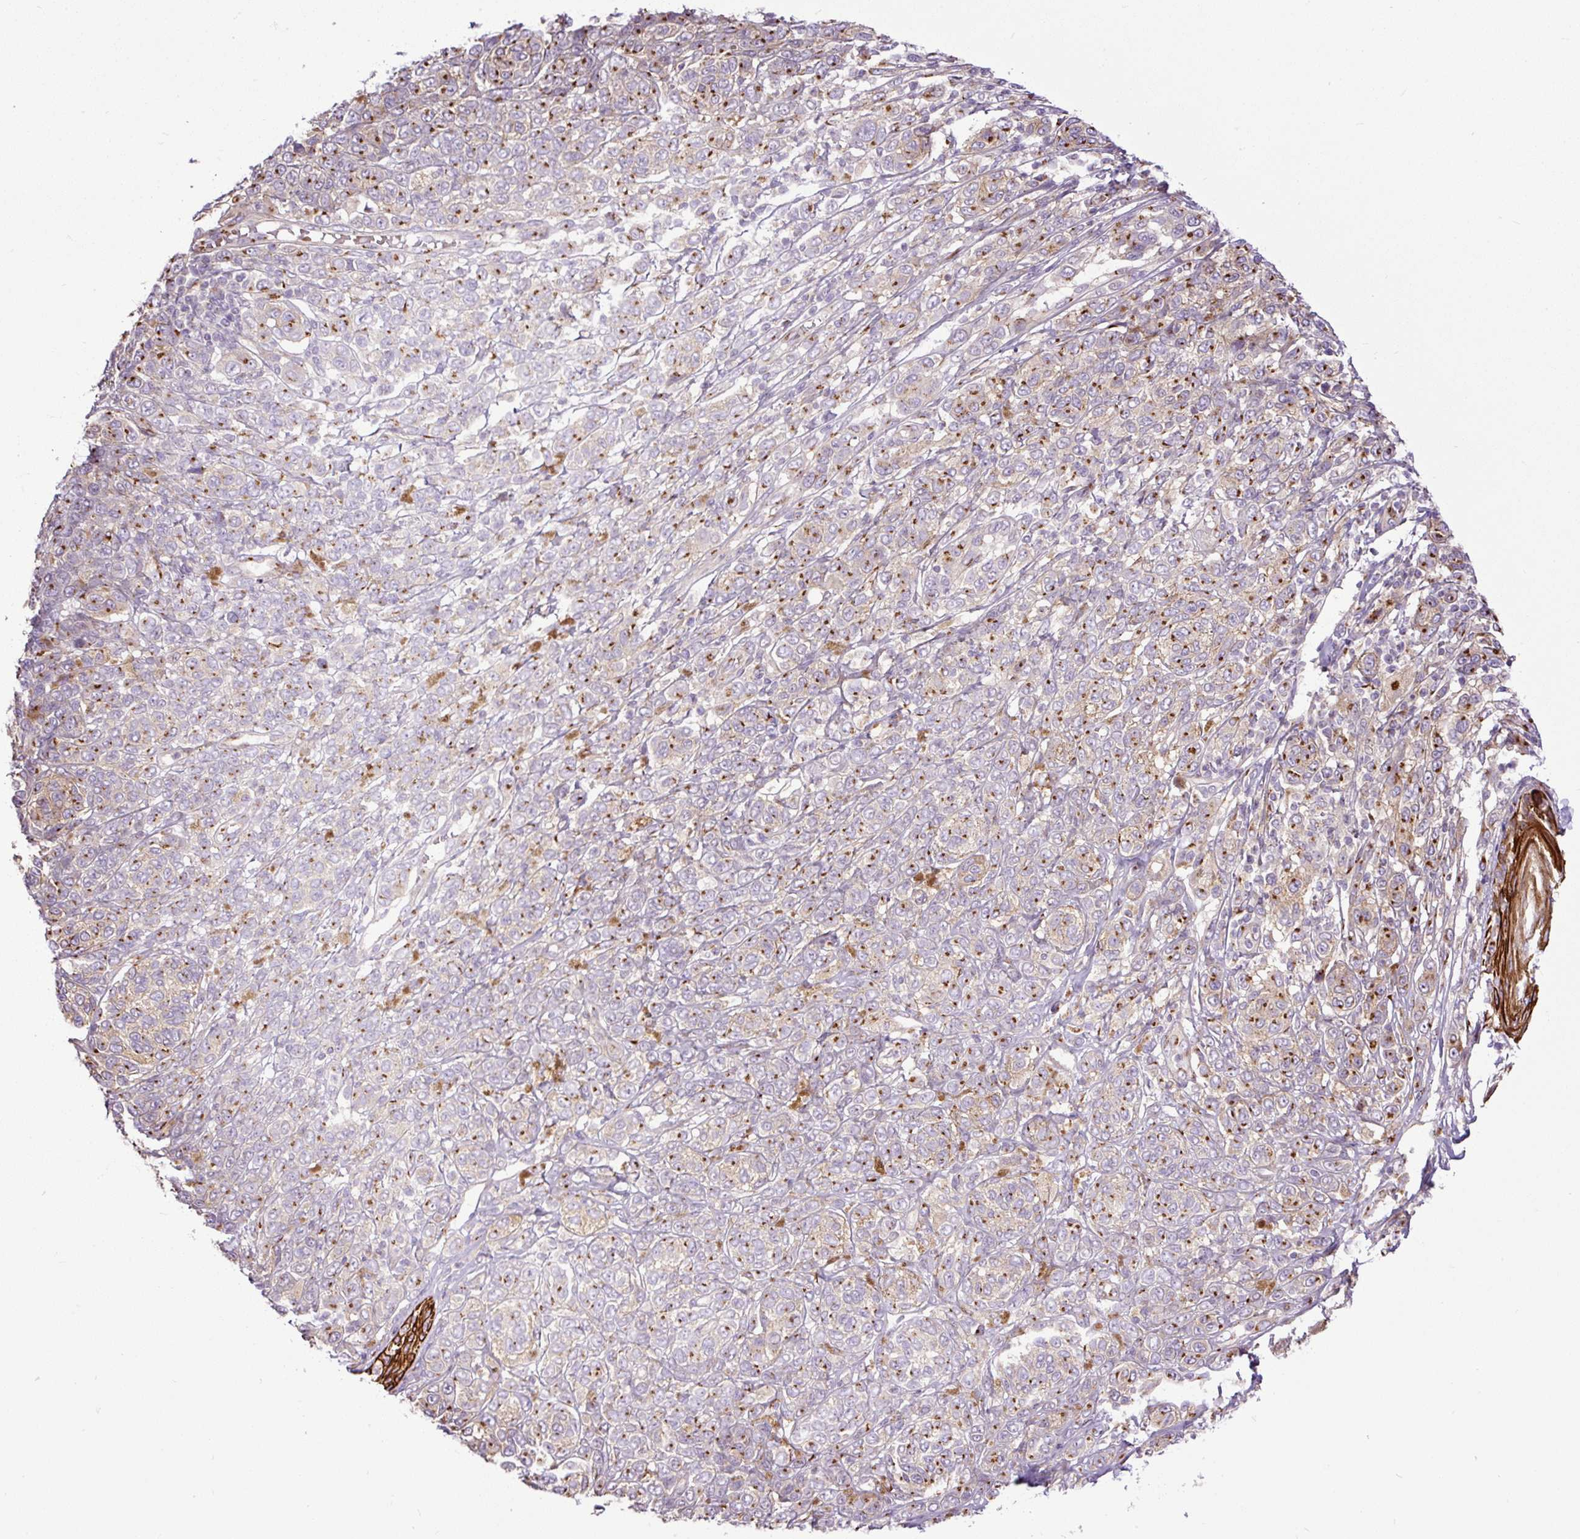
{"staining": {"intensity": "moderate", "quantity": "25%-75%", "location": "cytoplasmic/membranous"}, "tissue": "melanoma", "cell_type": "Tumor cells", "image_type": "cancer", "snomed": [{"axis": "morphology", "description": "Malignant melanoma, NOS"}, {"axis": "topography", "description": "Skin"}], "caption": "Tumor cells demonstrate medium levels of moderate cytoplasmic/membranous expression in about 25%-75% of cells in malignant melanoma. The staining is performed using DAB (3,3'-diaminobenzidine) brown chromogen to label protein expression. The nuclei are counter-stained blue using hematoxylin.", "gene": "MSMP", "patient": {"sex": "male", "age": 42}}